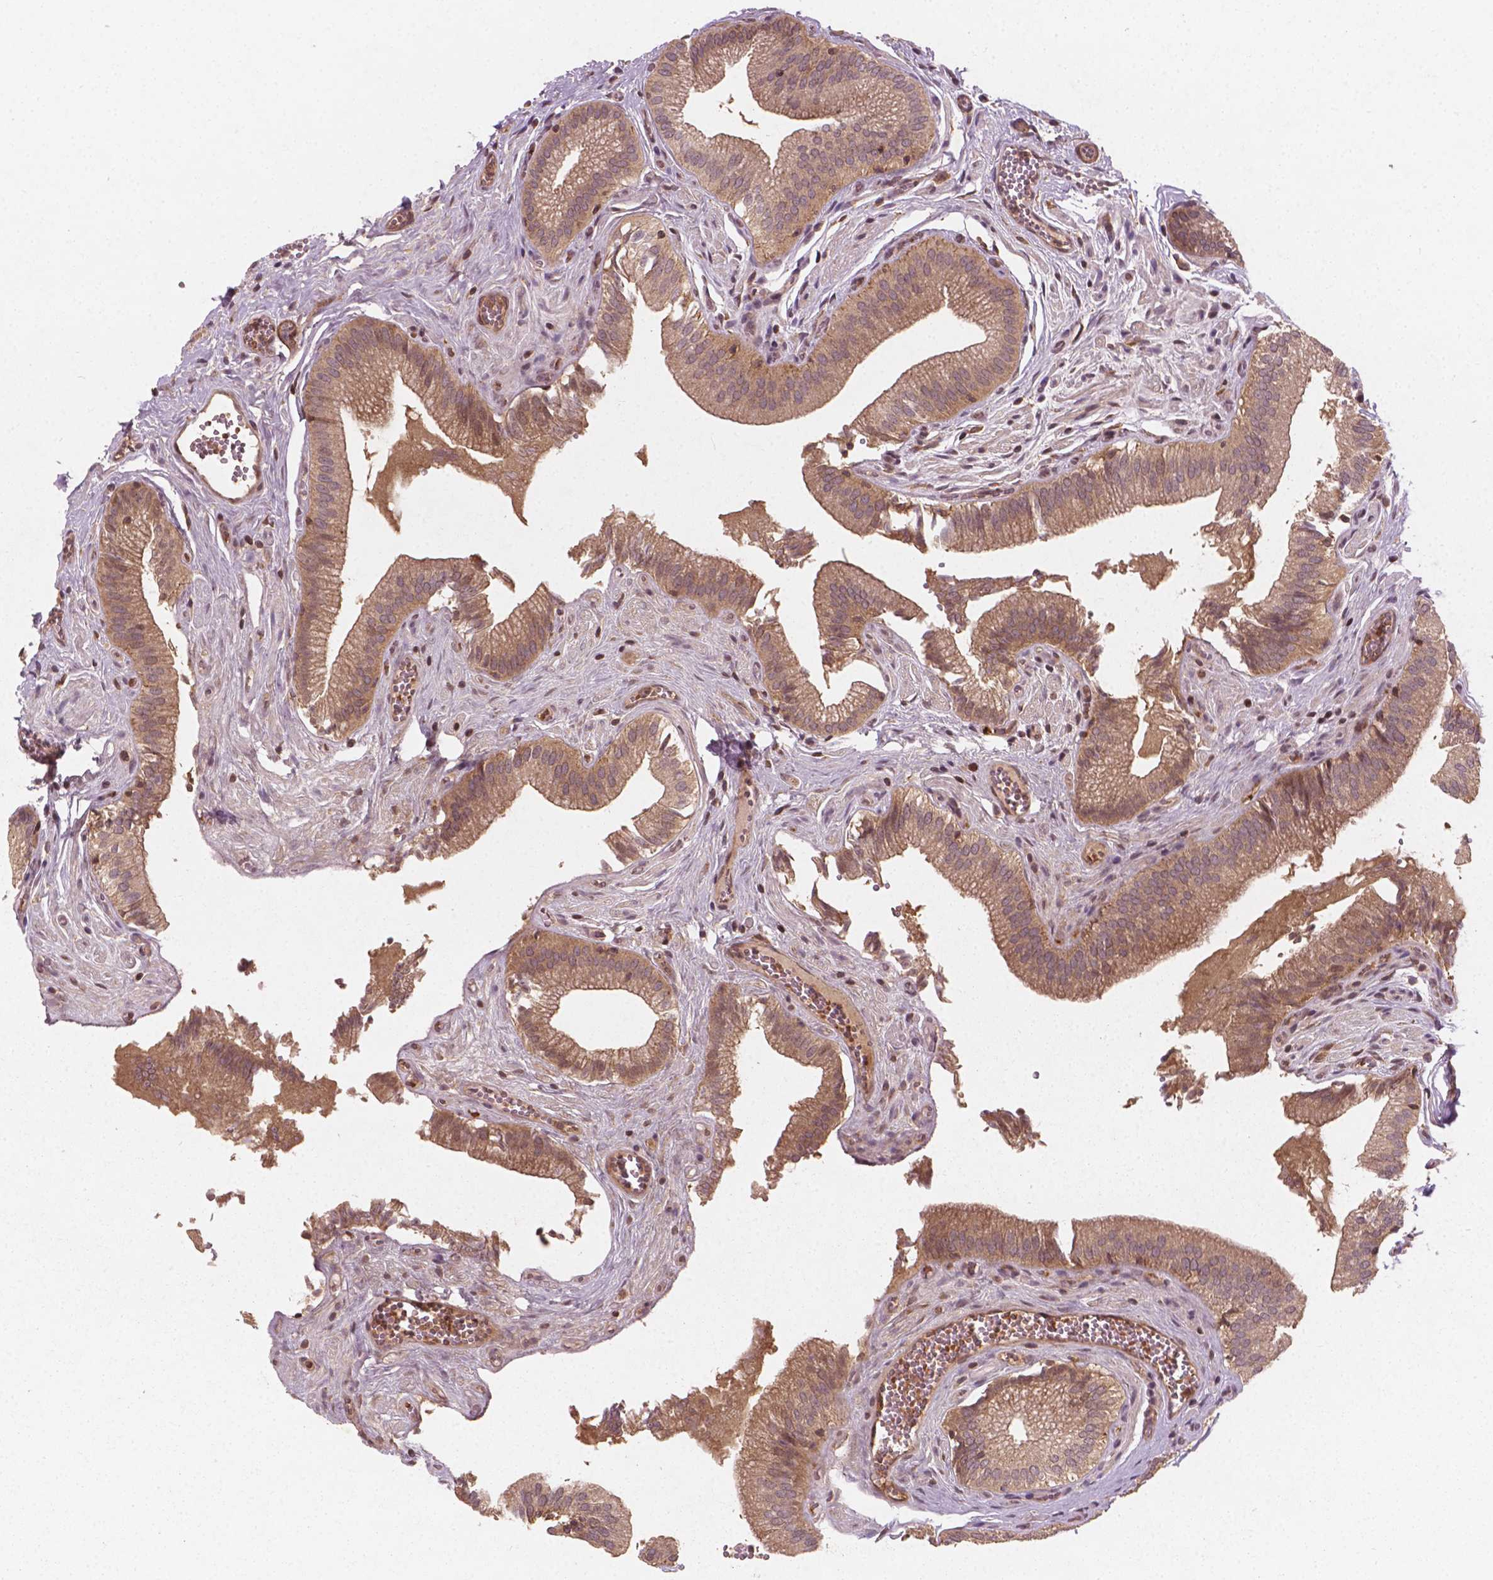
{"staining": {"intensity": "moderate", "quantity": ">75%", "location": "cytoplasmic/membranous"}, "tissue": "gallbladder", "cell_type": "Glandular cells", "image_type": "normal", "snomed": [{"axis": "morphology", "description": "Normal tissue, NOS"}, {"axis": "topography", "description": "Gallbladder"}, {"axis": "topography", "description": "Peripheral nerve tissue"}], "caption": "DAB (3,3'-diaminobenzidine) immunohistochemical staining of normal human gallbladder displays moderate cytoplasmic/membranous protein staining in approximately >75% of glandular cells.", "gene": "CYFIP1", "patient": {"sex": "male", "age": 17}}